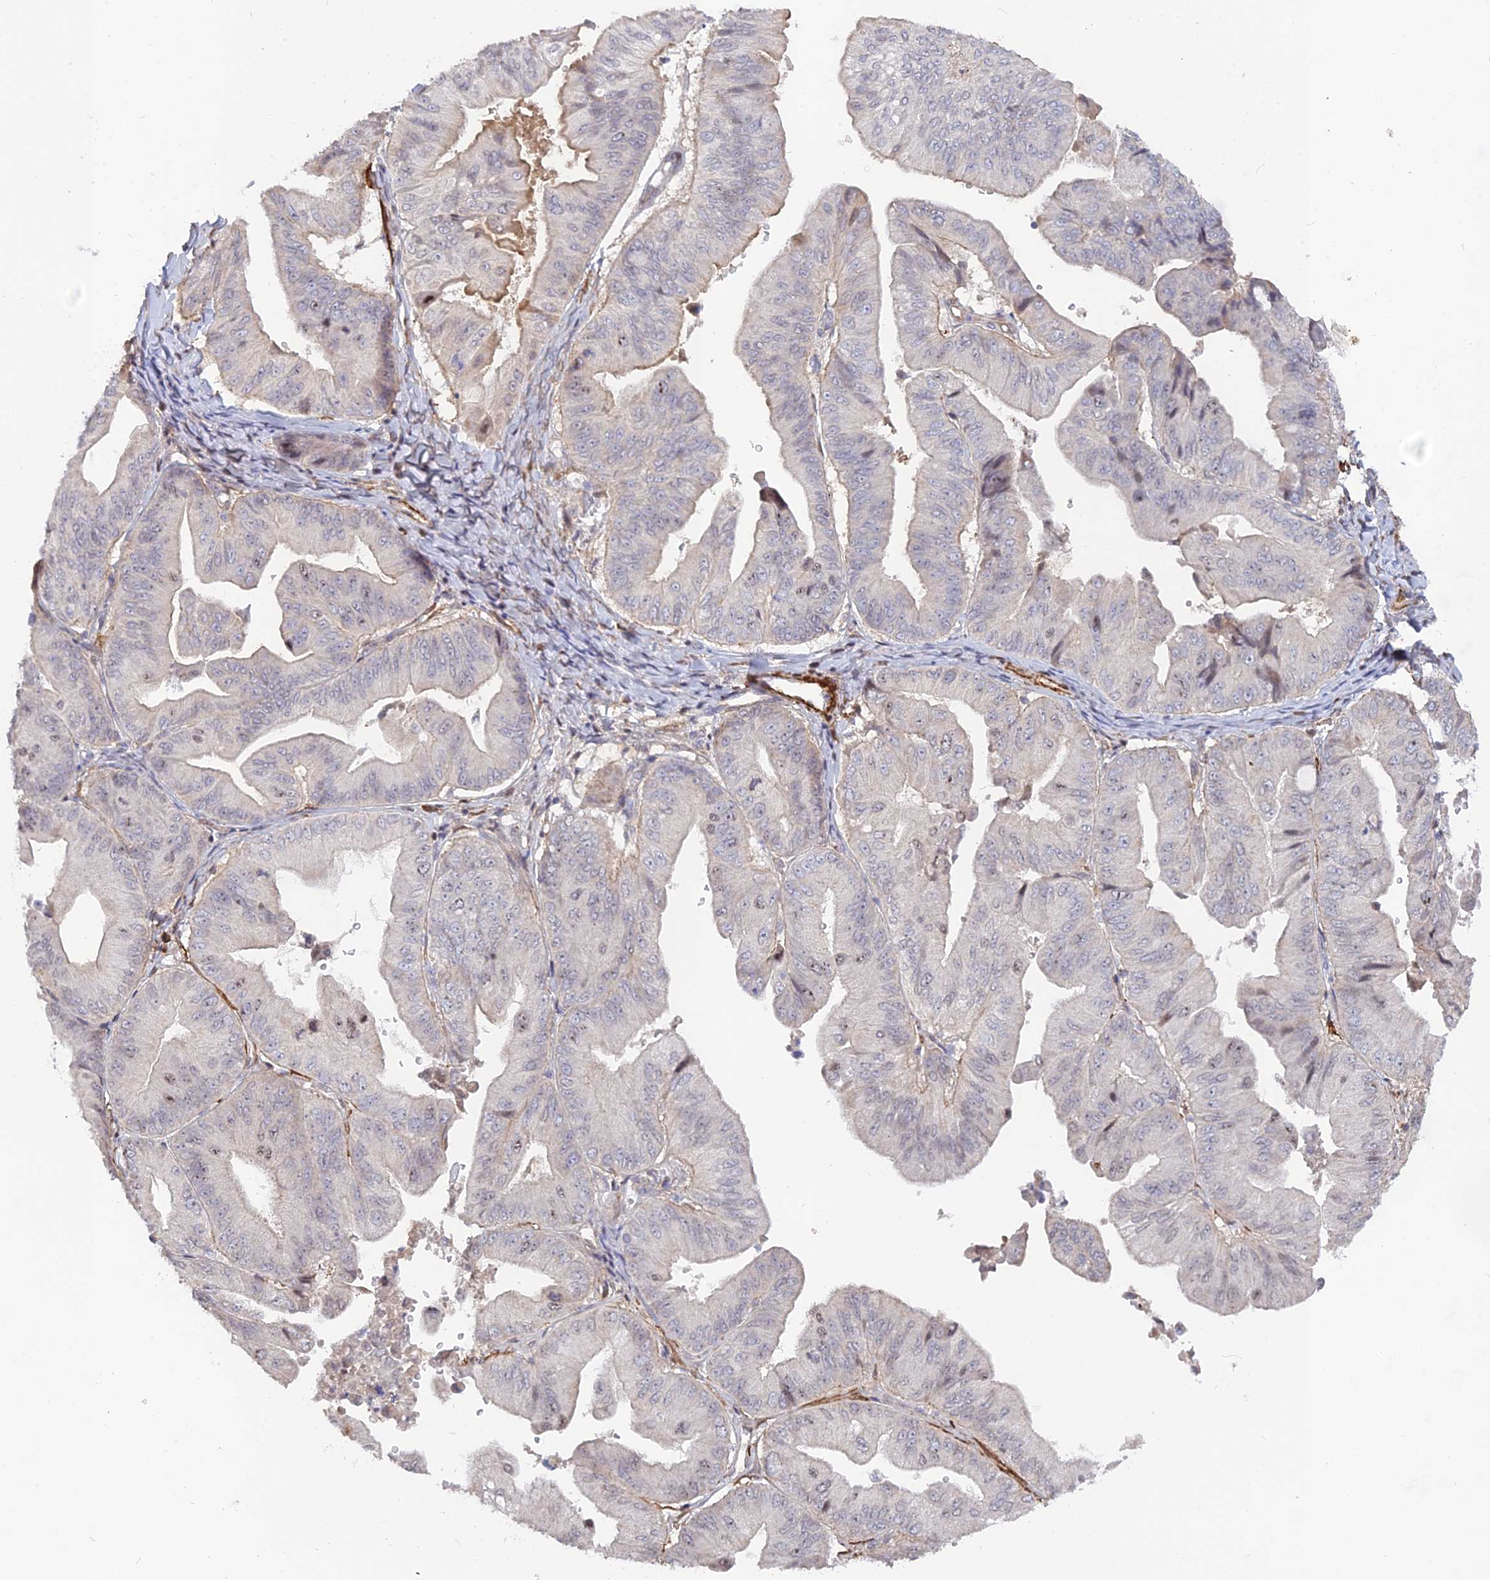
{"staining": {"intensity": "moderate", "quantity": "<25%", "location": "cytoplasmic/membranous"}, "tissue": "ovarian cancer", "cell_type": "Tumor cells", "image_type": "cancer", "snomed": [{"axis": "morphology", "description": "Cystadenocarcinoma, mucinous, NOS"}, {"axis": "topography", "description": "Ovary"}], "caption": "DAB immunohistochemical staining of human ovarian cancer exhibits moderate cytoplasmic/membranous protein staining in about <25% of tumor cells. The protein is shown in brown color, while the nuclei are stained blue.", "gene": "CCDC154", "patient": {"sex": "female", "age": 61}}